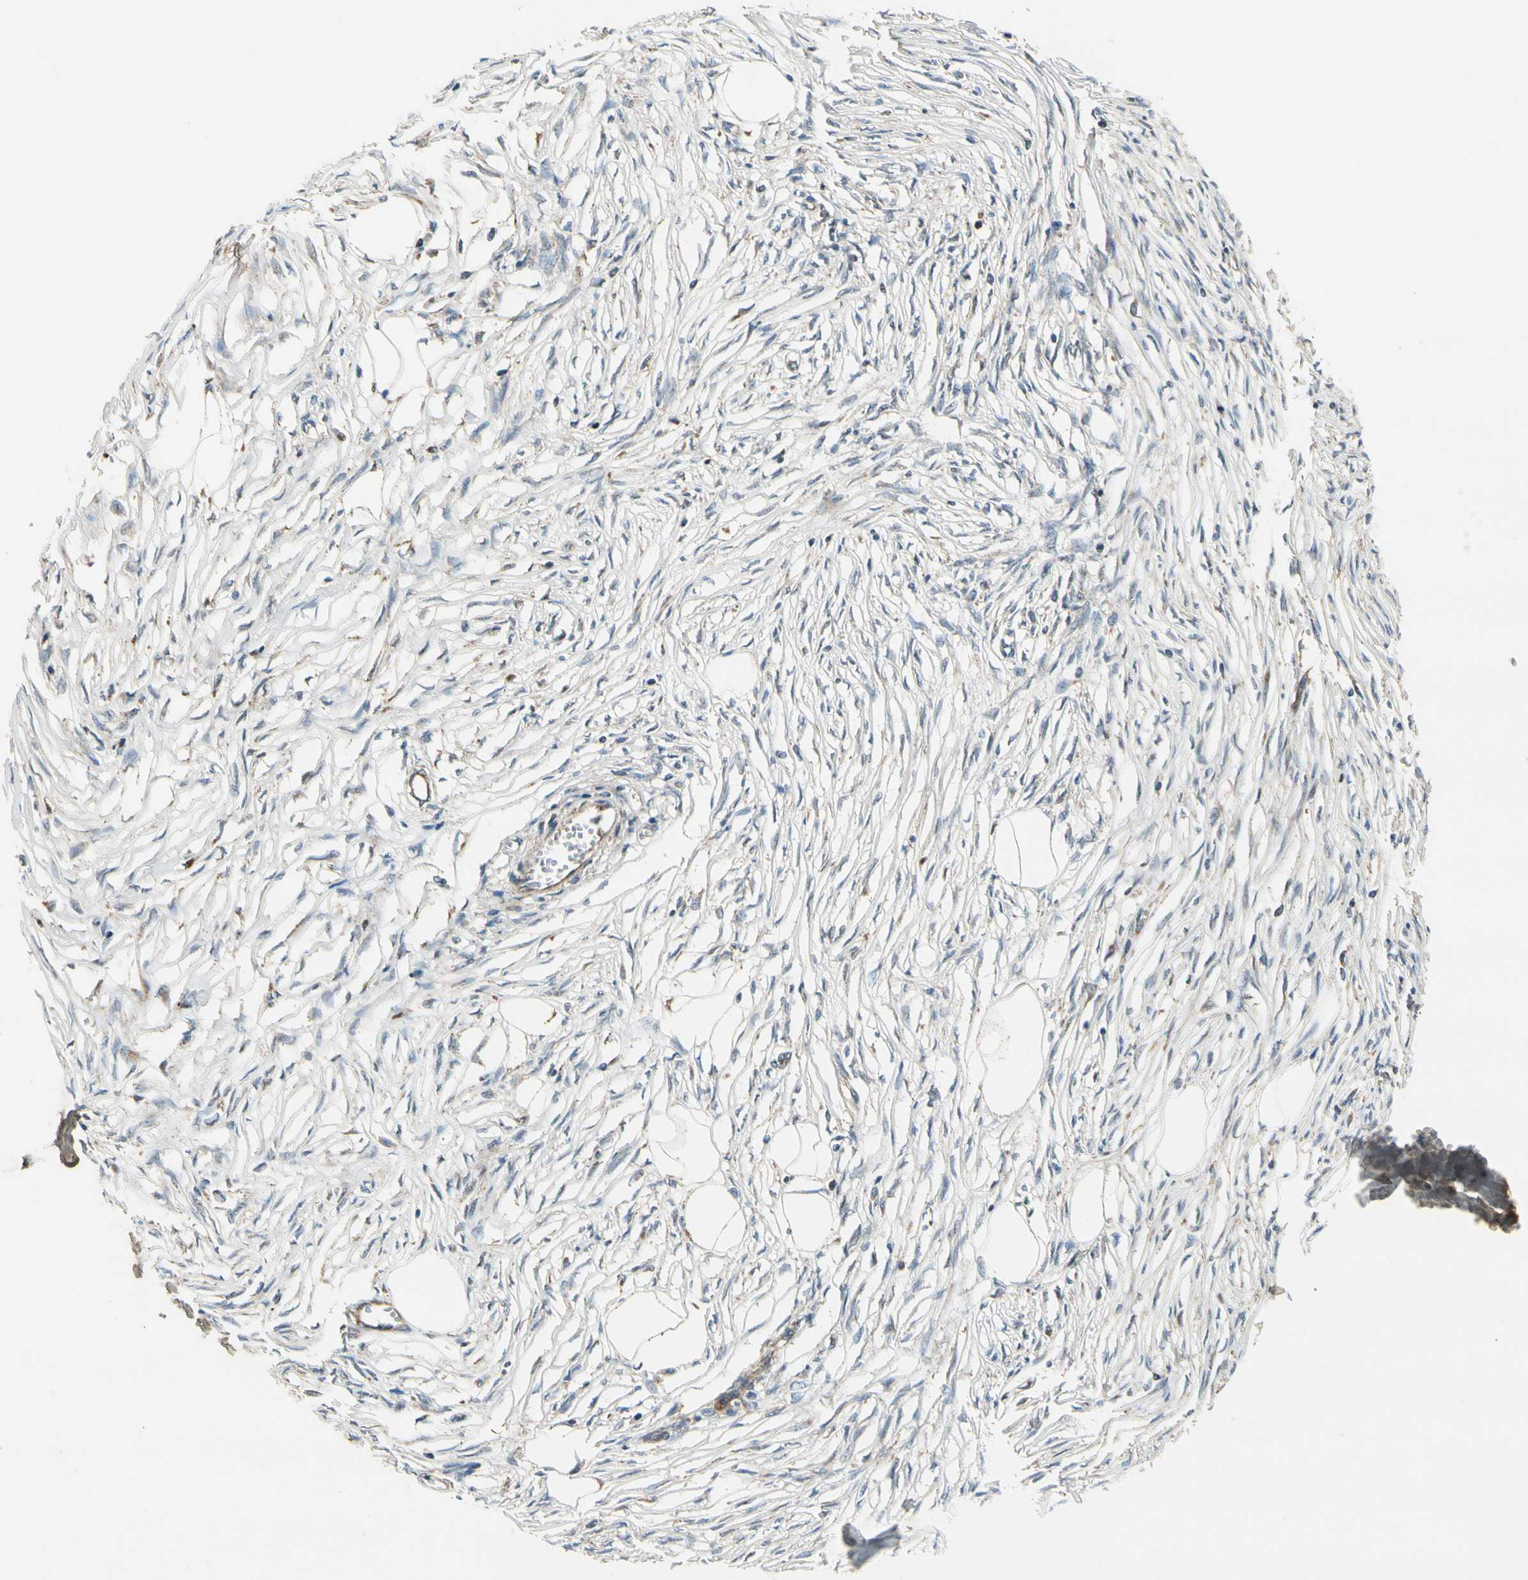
{"staining": {"intensity": "negative", "quantity": "none", "location": "none"}, "tissue": "adipose tissue", "cell_type": "Adipocytes", "image_type": "normal", "snomed": [{"axis": "morphology", "description": "Normal tissue, NOS"}, {"axis": "morphology", "description": "Sarcoma, NOS"}, {"axis": "topography", "description": "Skin"}, {"axis": "topography", "description": "Soft tissue"}], "caption": "This image is of benign adipose tissue stained with immunohistochemistry to label a protein in brown with the nuclei are counter-stained blue. There is no positivity in adipocytes. (DAB (3,3'-diaminobenzidine) IHC visualized using brightfield microscopy, high magnification).", "gene": "MST1R", "patient": {"sex": "female", "age": 51}}